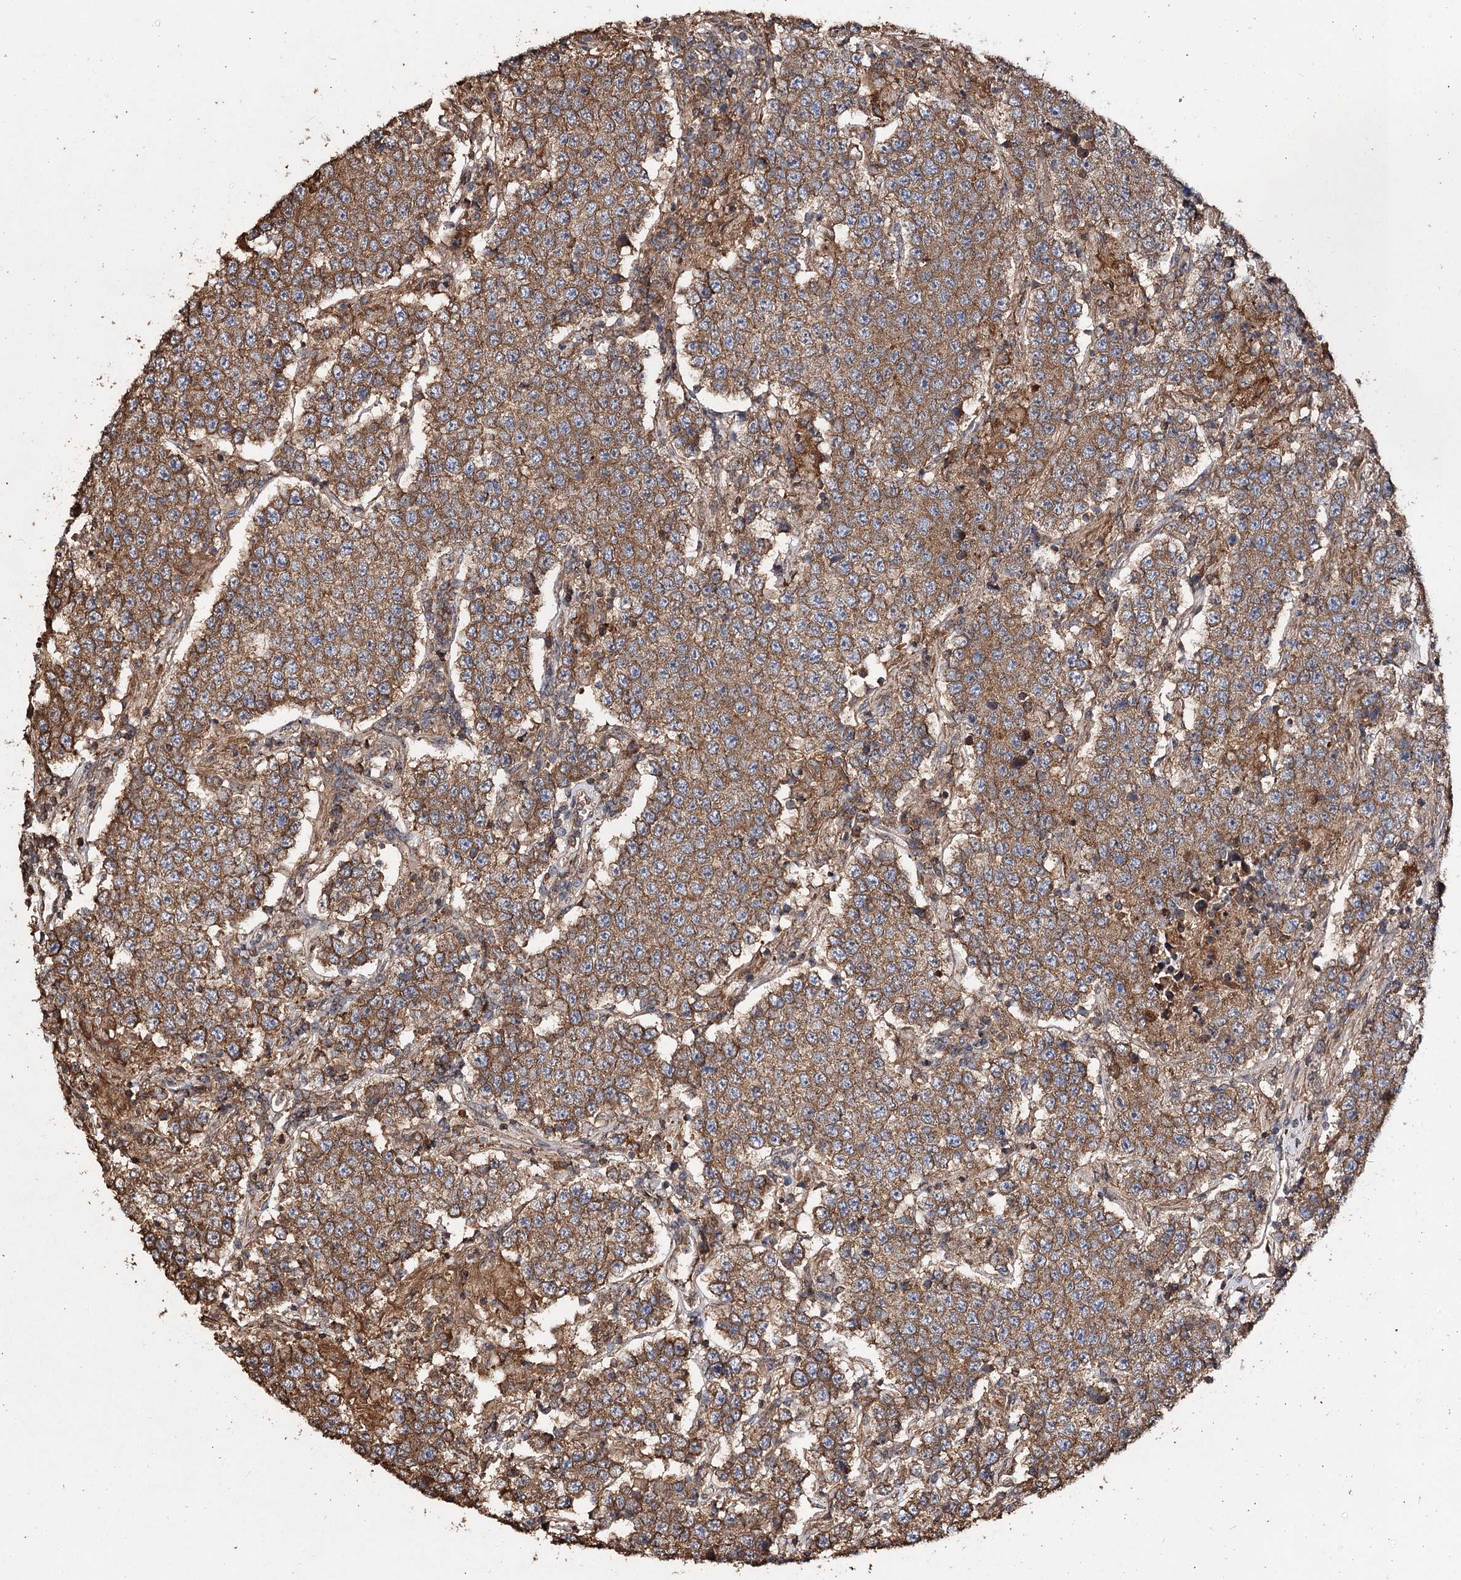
{"staining": {"intensity": "moderate", "quantity": ">75%", "location": "cytoplasmic/membranous"}, "tissue": "testis cancer", "cell_type": "Tumor cells", "image_type": "cancer", "snomed": [{"axis": "morphology", "description": "Normal tissue, NOS"}, {"axis": "morphology", "description": "Urothelial carcinoma, High grade"}, {"axis": "morphology", "description": "Seminoma, NOS"}, {"axis": "morphology", "description": "Carcinoma, Embryonal, NOS"}, {"axis": "topography", "description": "Urinary bladder"}, {"axis": "topography", "description": "Testis"}], "caption": "A micrograph of human testis seminoma stained for a protein reveals moderate cytoplasmic/membranous brown staining in tumor cells. The staining was performed using DAB (3,3'-diaminobenzidine), with brown indicating positive protein expression. Nuclei are stained blue with hematoxylin.", "gene": "ARL13A", "patient": {"sex": "male", "age": 41}}